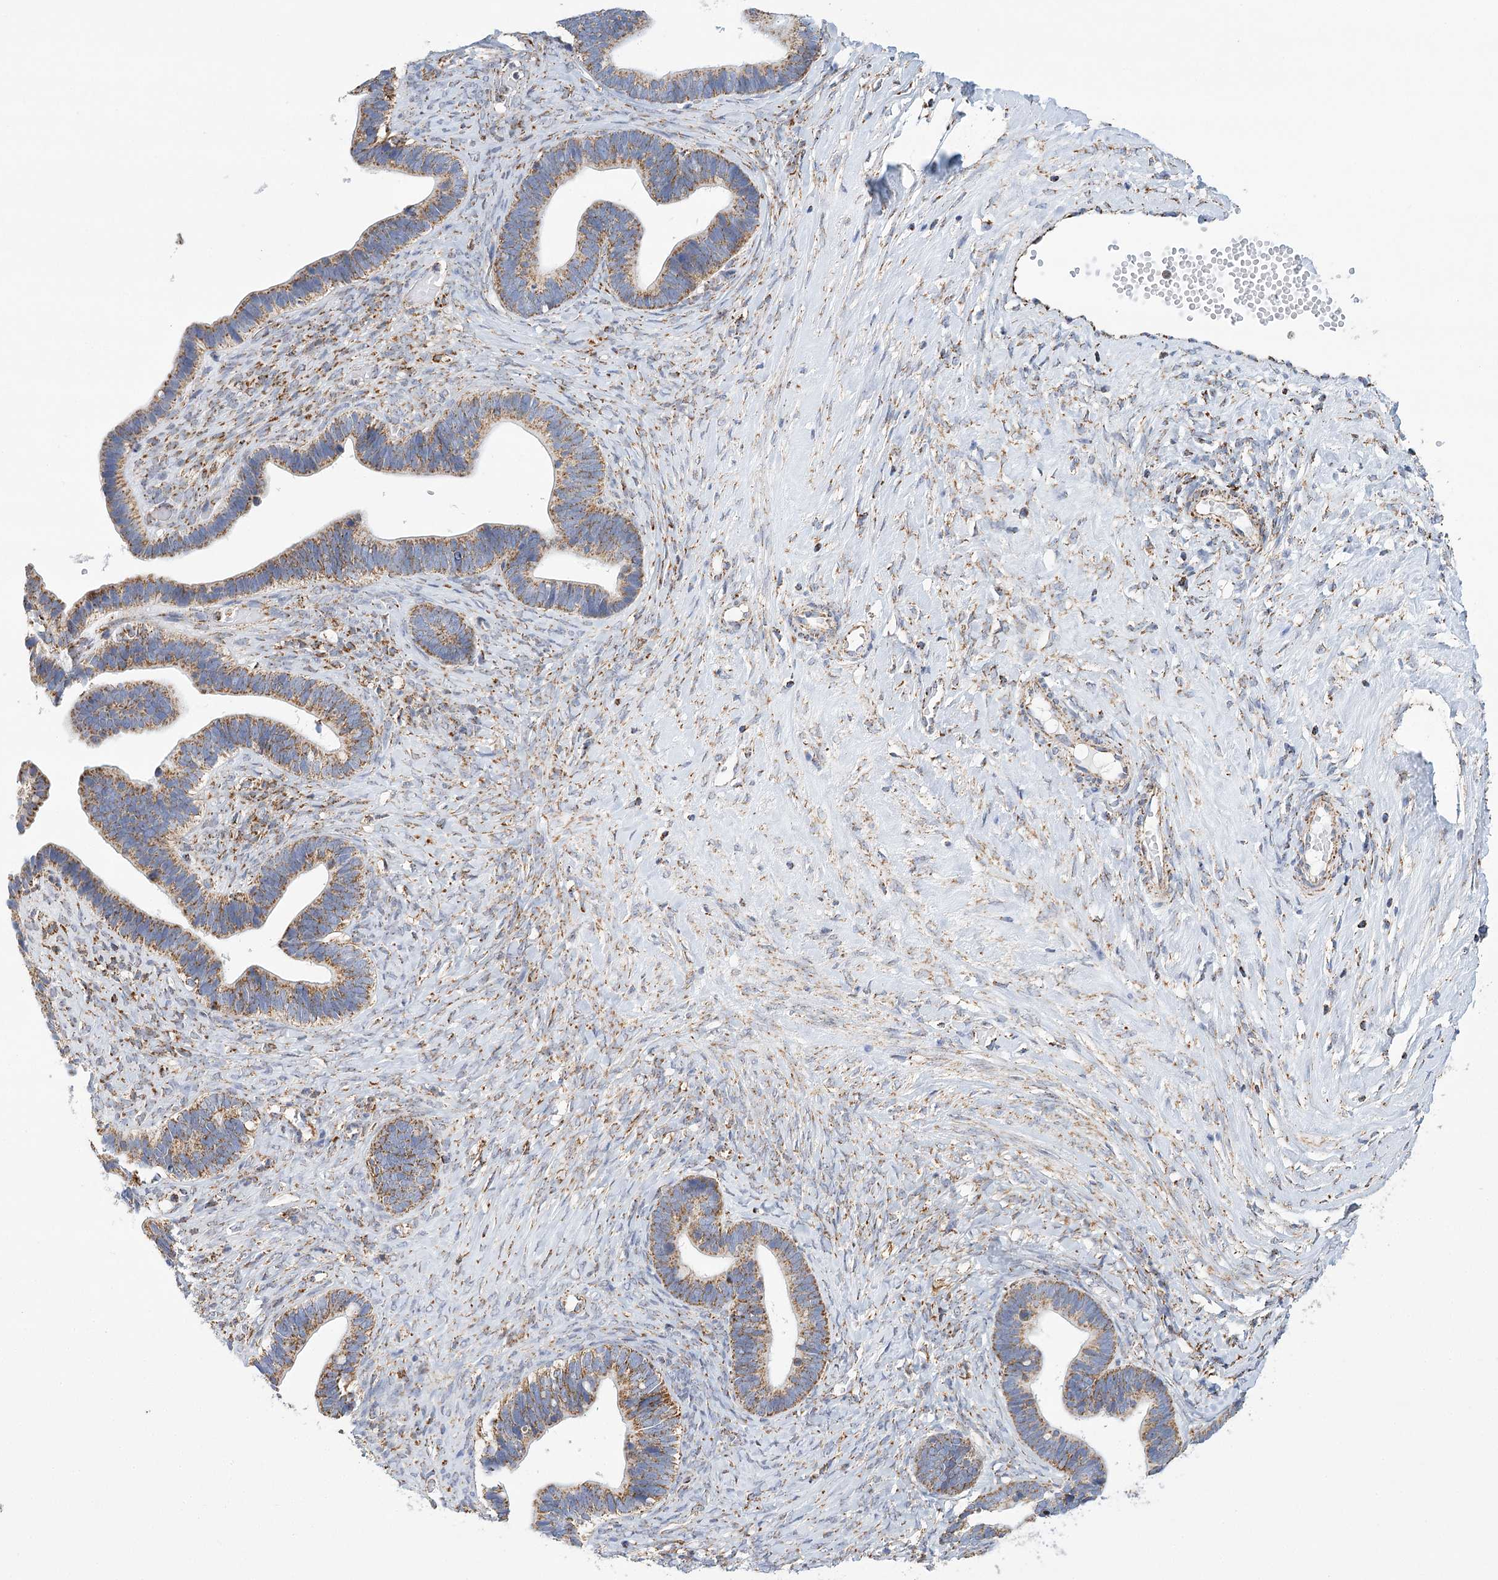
{"staining": {"intensity": "moderate", "quantity": ">75%", "location": "cytoplasmic/membranous"}, "tissue": "ovarian cancer", "cell_type": "Tumor cells", "image_type": "cancer", "snomed": [{"axis": "morphology", "description": "Cystadenocarcinoma, serous, NOS"}, {"axis": "topography", "description": "Ovary"}], "caption": "Approximately >75% of tumor cells in human serous cystadenocarcinoma (ovarian) reveal moderate cytoplasmic/membranous protein expression as visualized by brown immunohistochemical staining.", "gene": "LSS", "patient": {"sex": "female", "age": 56}}